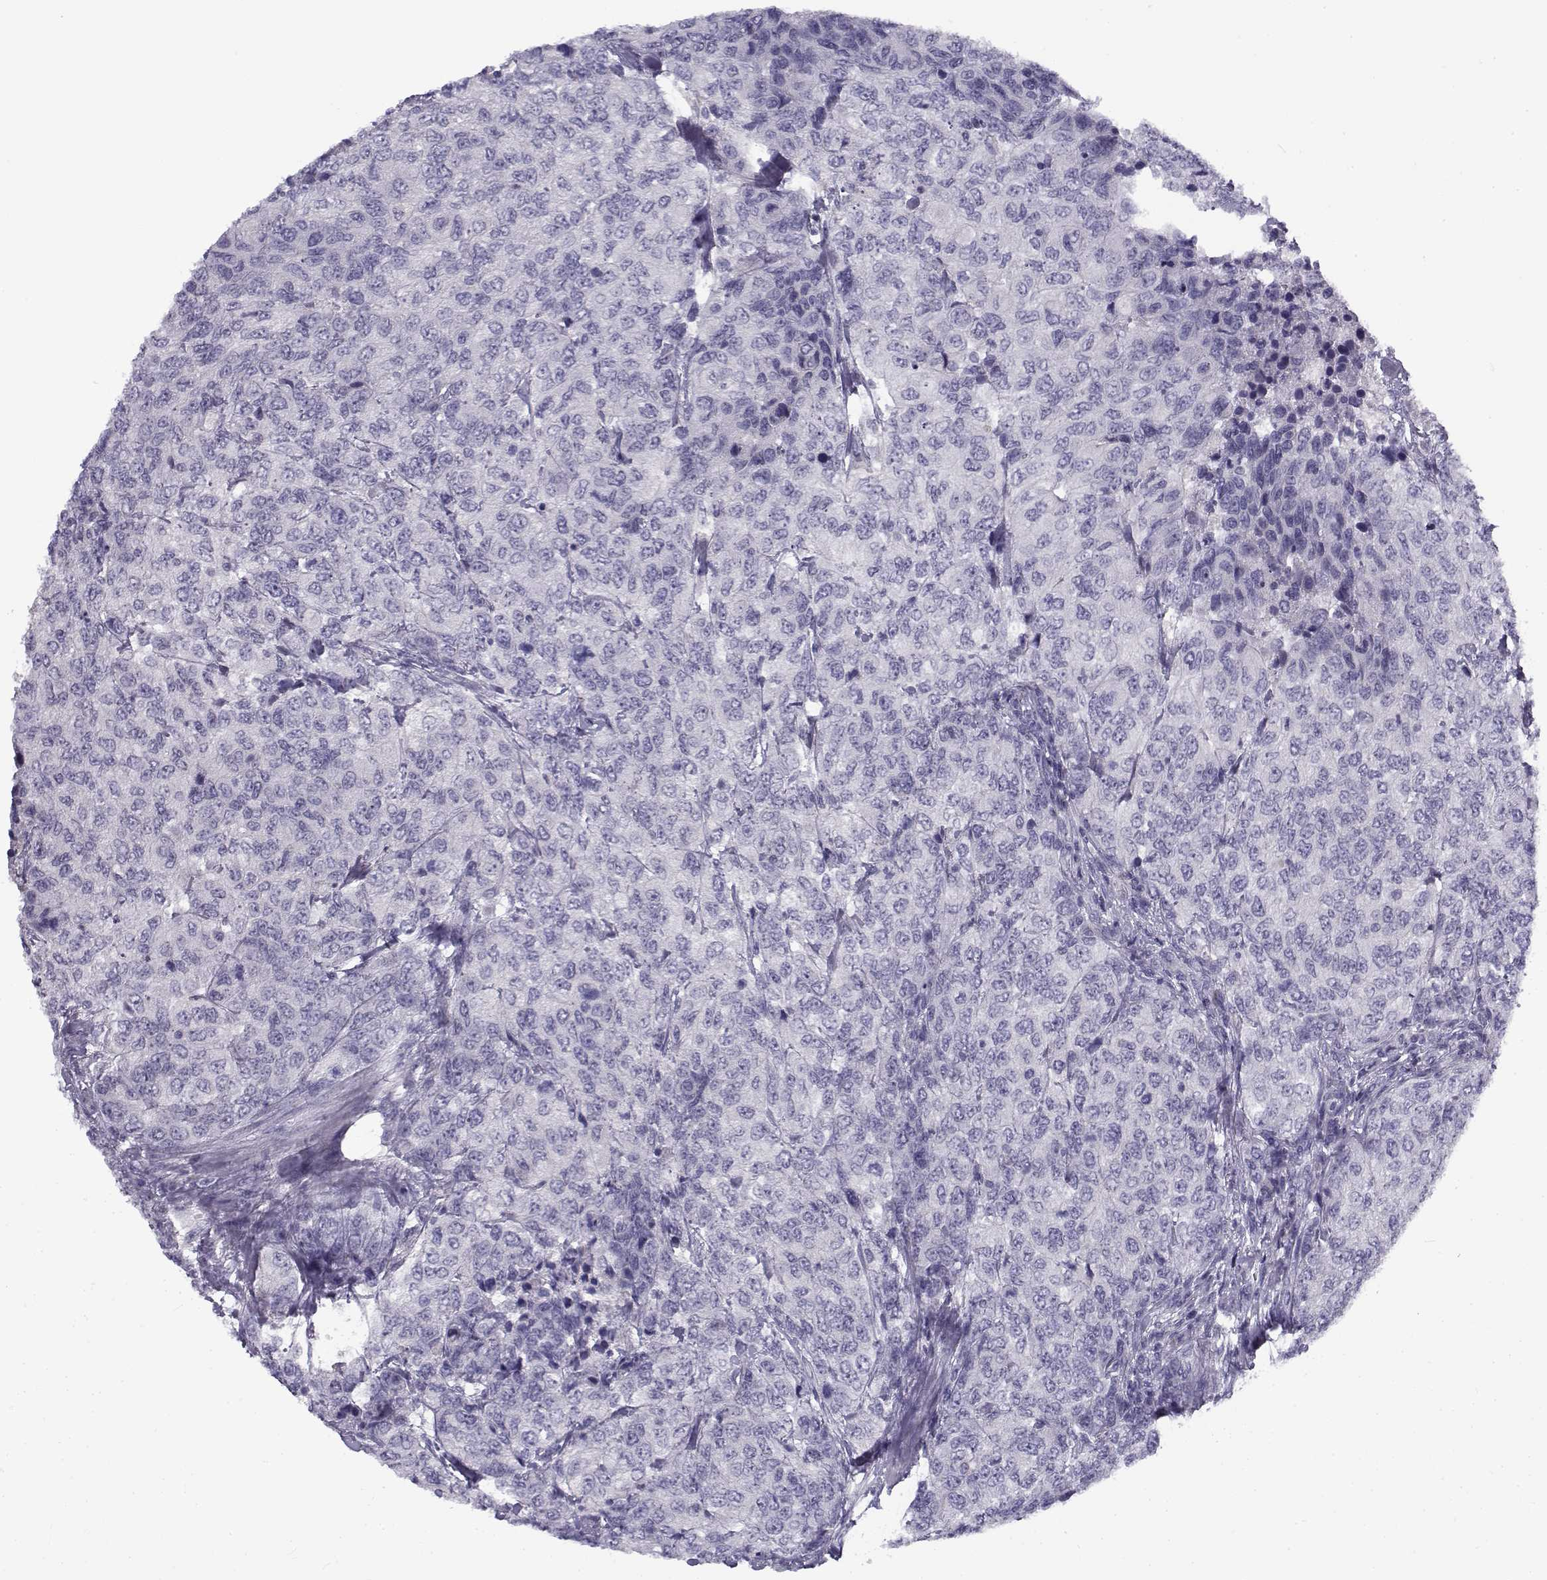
{"staining": {"intensity": "negative", "quantity": "none", "location": "none"}, "tissue": "urothelial cancer", "cell_type": "Tumor cells", "image_type": "cancer", "snomed": [{"axis": "morphology", "description": "Urothelial carcinoma, High grade"}, {"axis": "topography", "description": "Urinary bladder"}], "caption": "DAB (3,3'-diaminobenzidine) immunohistochemical staining of urothelial carcinoma (high-grade) displays no significant expression in tumor cells.", "gene": "FAM166A", "patient": {"sex": "female", "age": 78}}